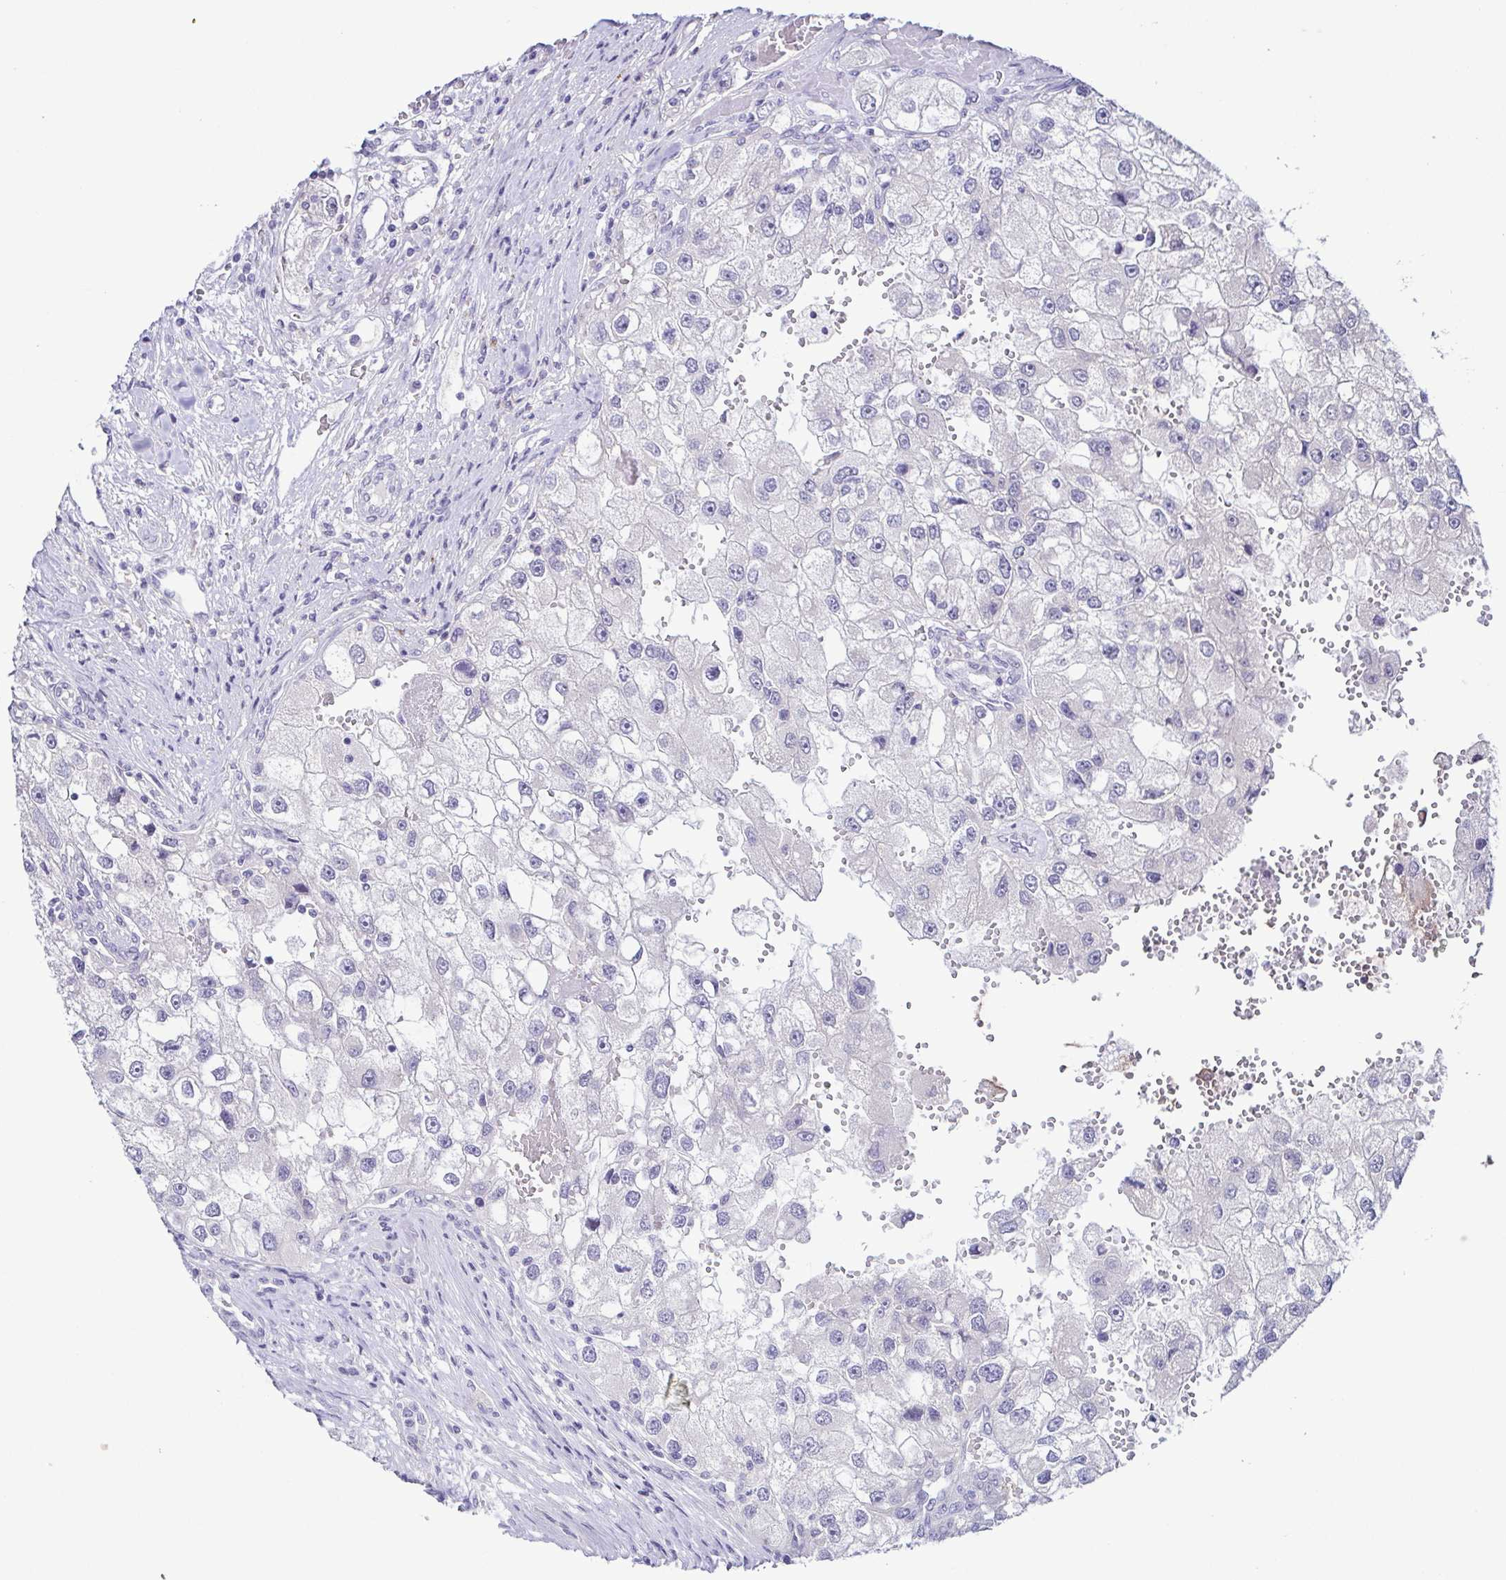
{"staining": {"intensity": "negative", "quantity": "none", "location": "none"}, "tissue": "renal cancer", "cell_type": "Tumor cells", "image_type": "cancer", "snomed": [{"axis": "morphology", "description": "Adenocarcinoma, NOS"}, {"axis": "topography", "description": "Kidney"}], "caption": "The image reveals no significant expression in tumor cells of renal cancer (adenocarcinoma).", "gene": "TERT", "patient": {"sex": "male", "age": 63}}